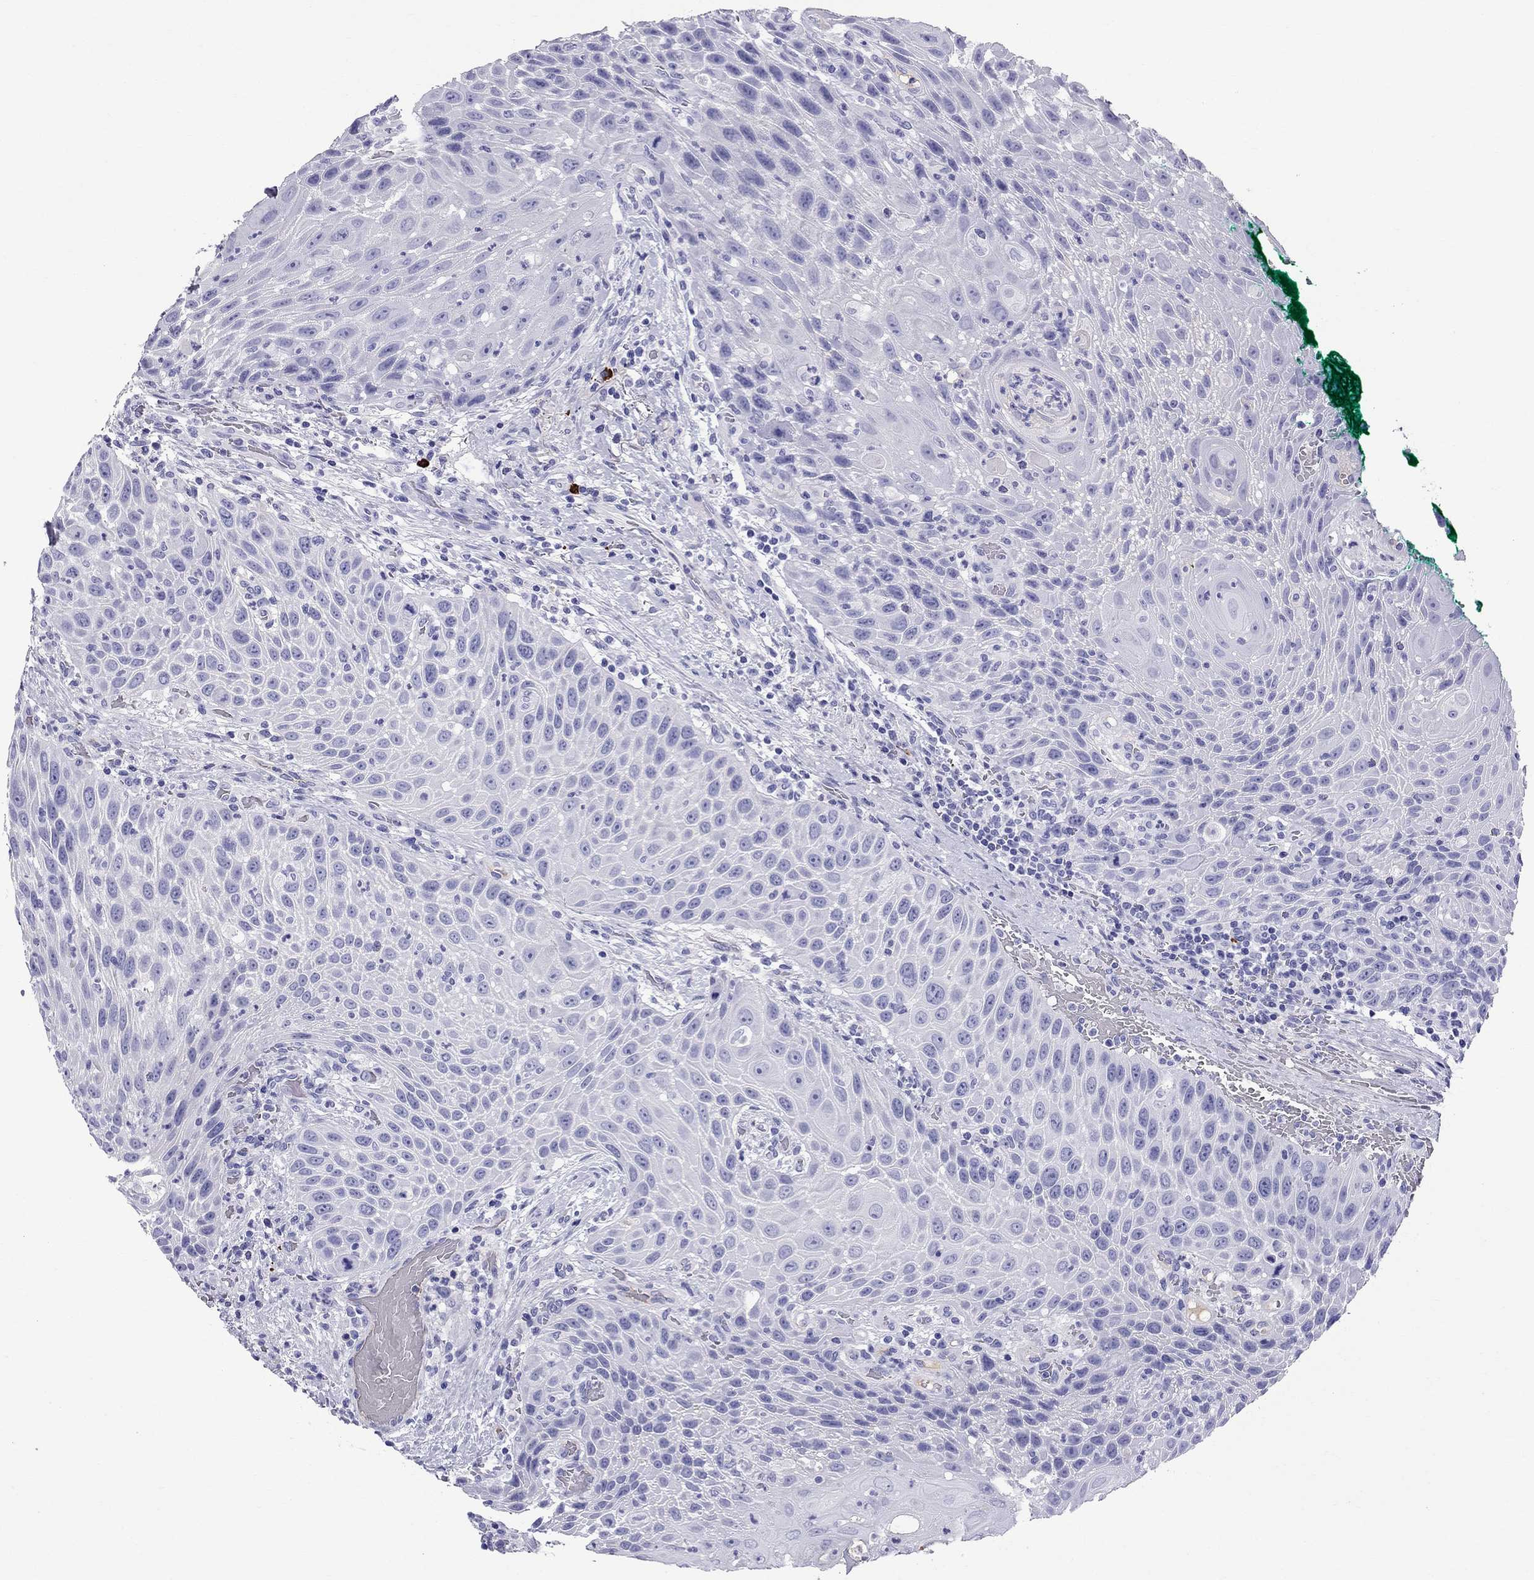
{"staining": {"intensity": "negative", "quantity": "none", "location": "none"}, "tissue": "head and neck cancer", "cell_type": "Tumor cells", "image_type": "cancer", "snomed": [{"axis": "morphology", "description": "Squamous cell carcinoma, NOS"}, {"axis": "topography", "description": "Head-Neck"}], "caption": "The micrograph shows no staining of tumor cells in head and neck cancer (squamous cell carcinoma).", "gene": "SCART1", "patient": {"sex": "male", "age": 69}}